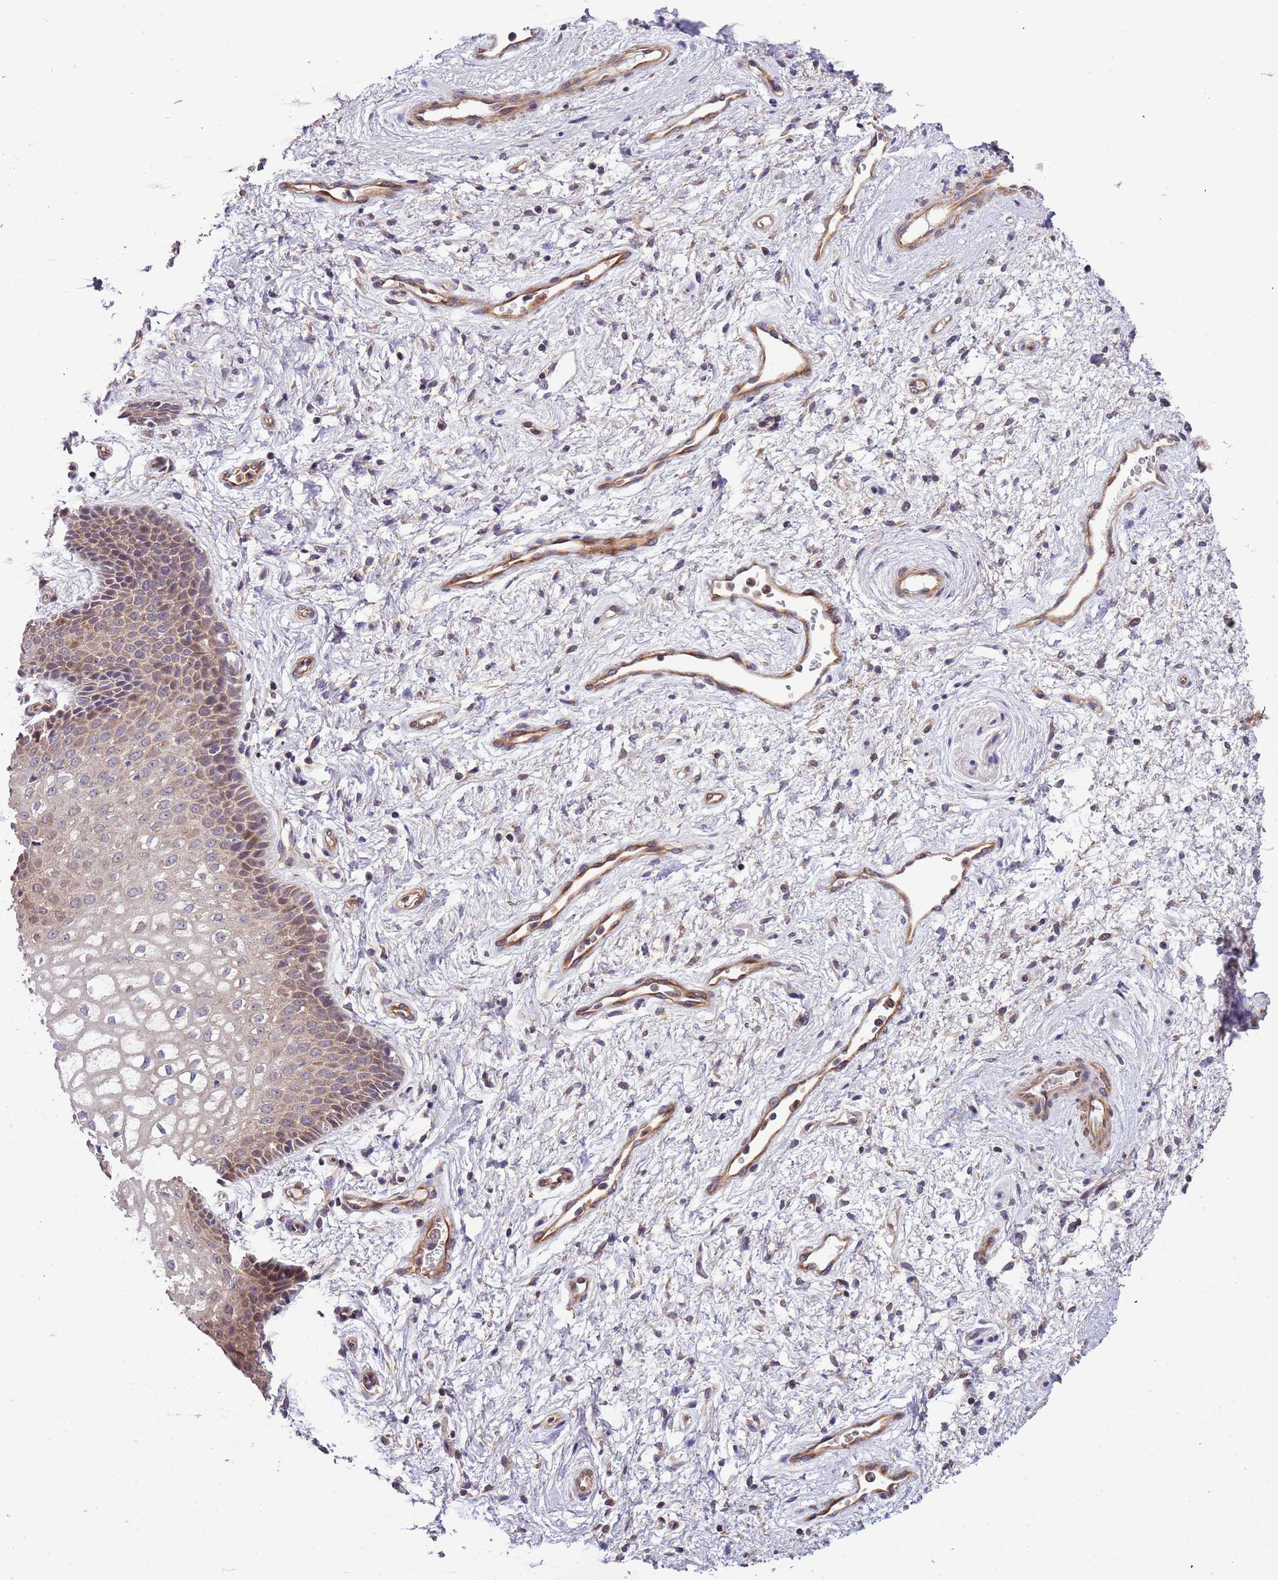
{"staining": {"intensity": "weak", "quantity": "25%-75%", "location": "cytoplasmic/membranous"}, "tissue": "vagina", "cell_type": "Squamous epithelial cells", "image_type": "normal", "snomed": [{"axis": "morphology", "description": "Normal tissue, NOS"}, {"axis": "topography", "description": "Vagina"}], "caption": "Immunohistochemical staining of benign vagina shows weak cytoplasmic/membranous protein positivity in about 25%-75% of squamous epithelial cells.", "gene": "LAMB4", "patient": {"sex": "female", "age": 34}}